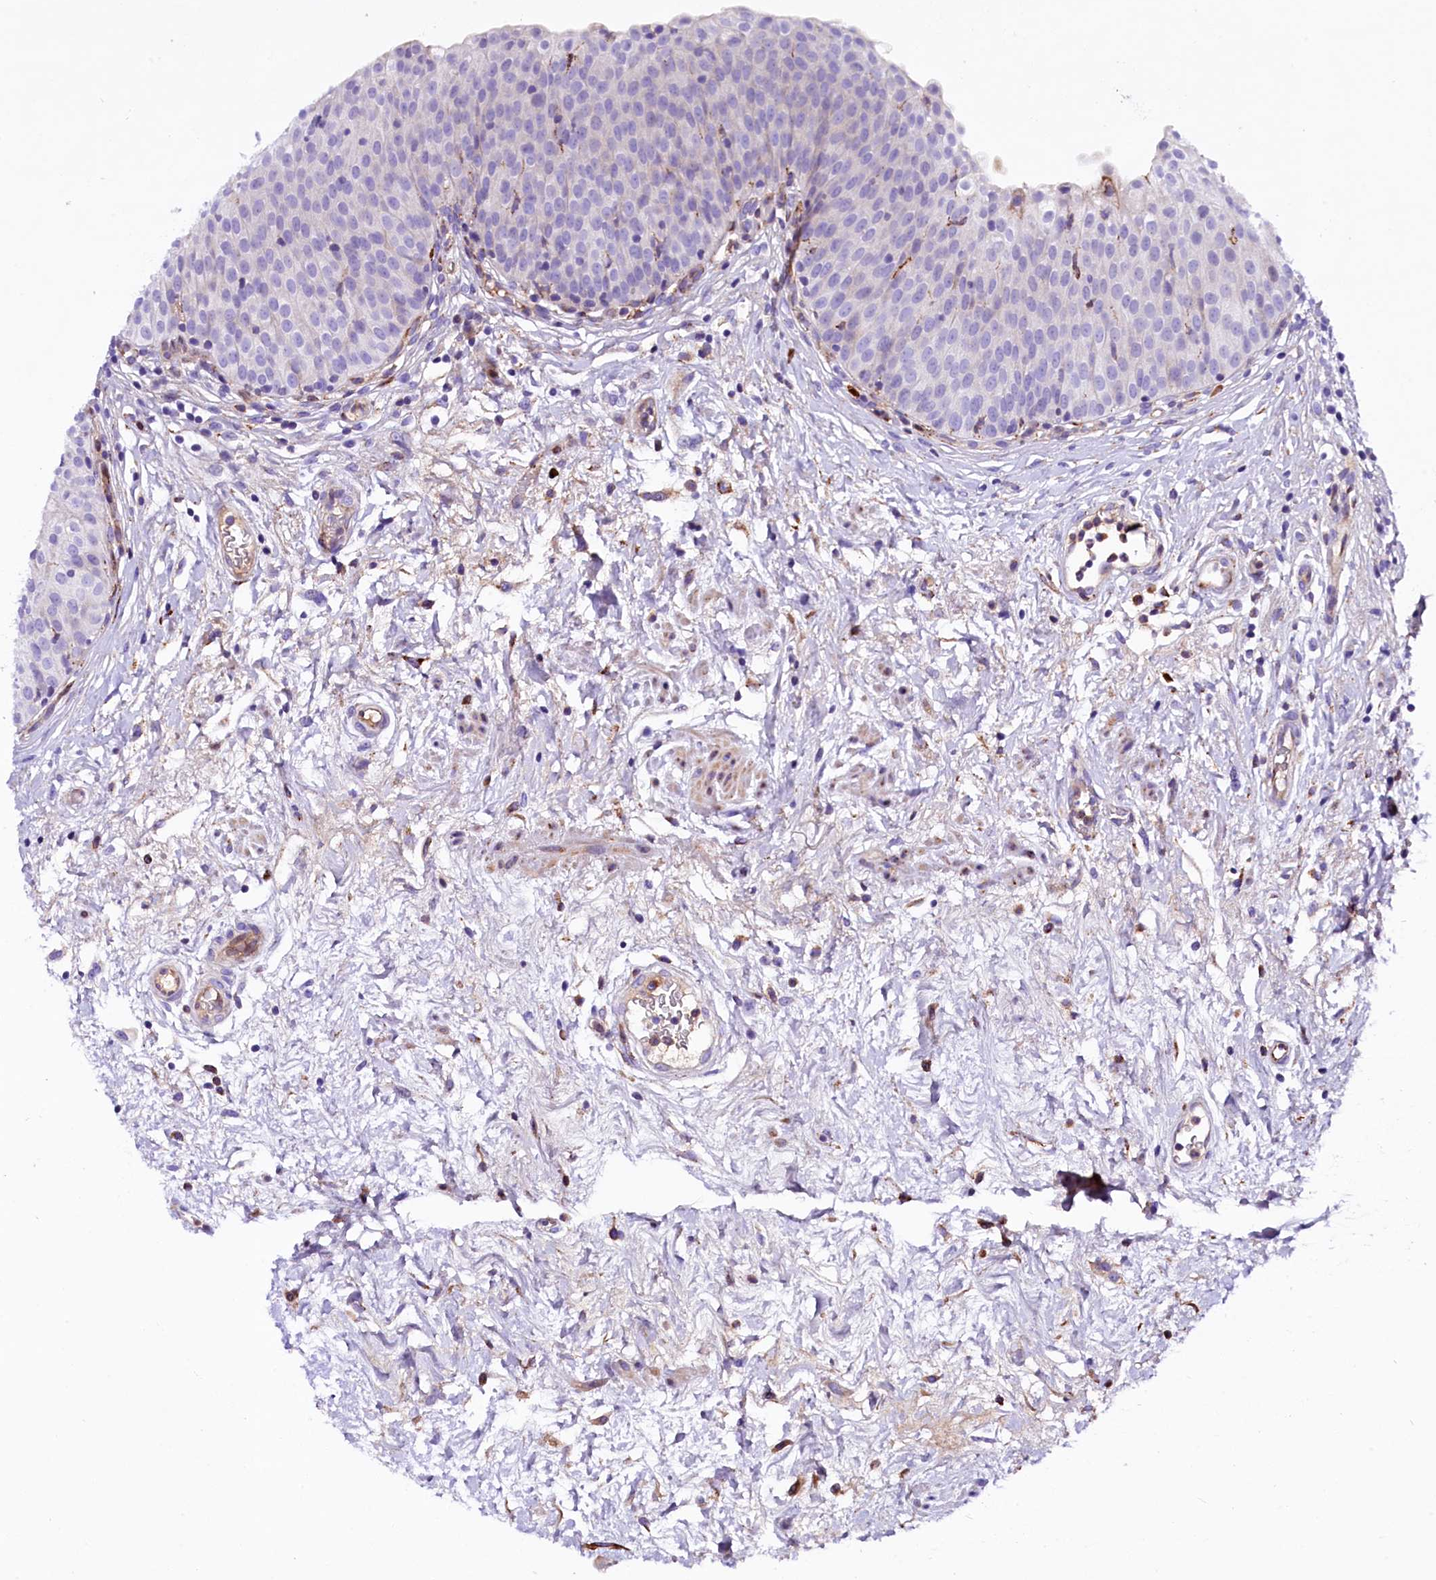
{"staining": {"intensity": "negative", "quantity": "none", "location": "none"}, "tissue": "urinary bladder", "cell_type": "Urothelial cells", "image_type": "normal", "snomed": [{"axis": "morphology", "description": "Normal tissue, NOS"}, {"axis": "topography", "description": "Urinary bladder"}], "caption": "Urothelial cells are negative for brown protein staining in benign urinary bladder. The staining was performed using DAB to visualize the protein expression in brown, while the nuclei were stained in blue with hematoxylin (Magnification: 20x).", "gene": "CMTR2", "patient": {"sex": "male", "age": 55}}